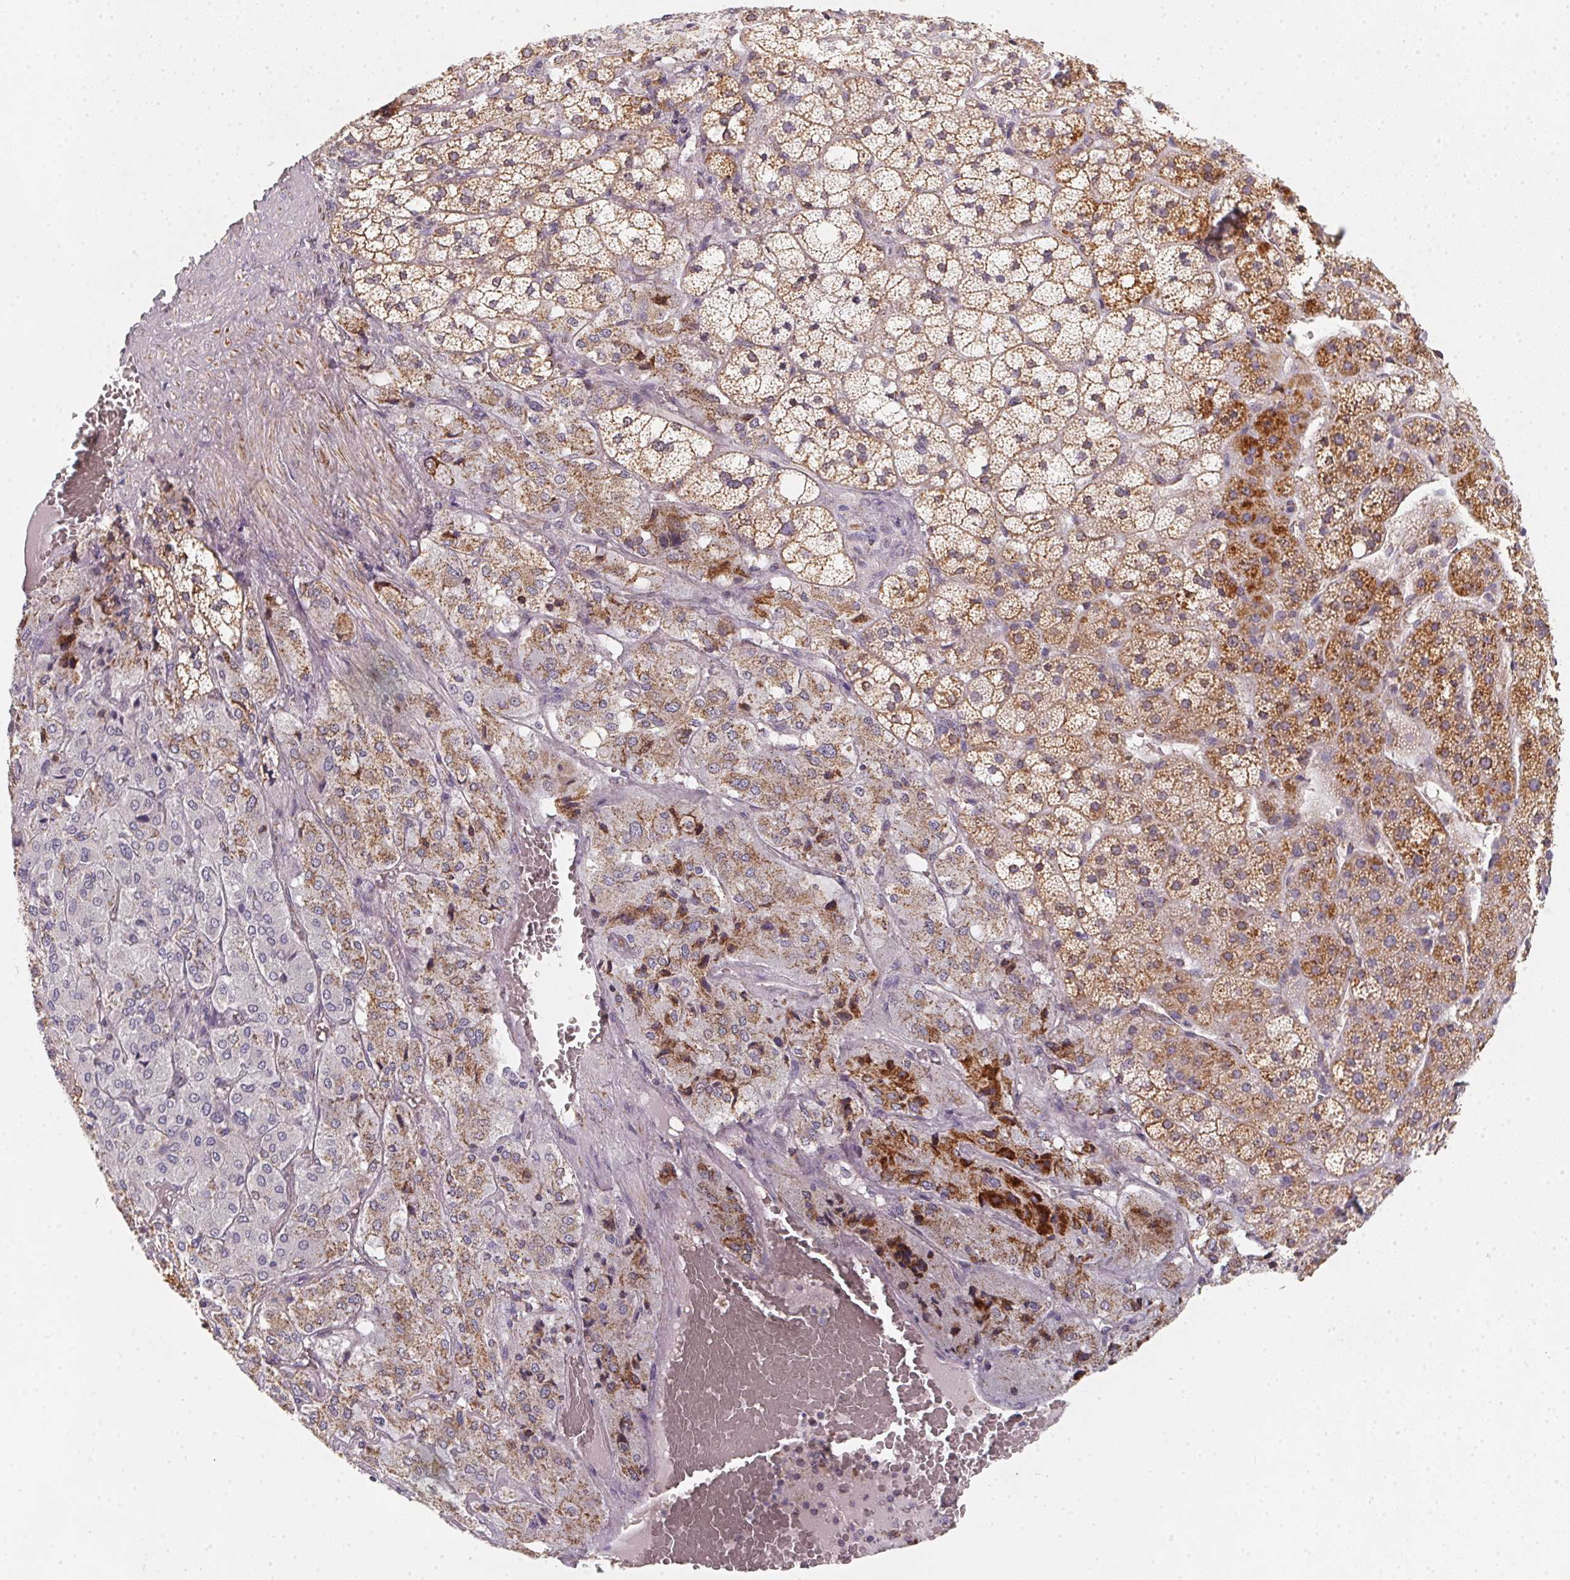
{"staining": {"intensity": "strong", "quantity": "25%-75%", "location": "cytoplasmic/membranous"}, "tissue": "adrenal gland", "cell_type": "Glandular cells", "image_type": "normal", "snomed": [{"axis": "morphology", "description": "Normal tissue, NOS"}, {"axis": "topography", "description": "Adrenal gland"}], "caption": "This micrograph demonstrates immunohistochemistry staining of unremarkable adrenal gland, with high strong cytoplasmic/membranous staining in about 25%-75% of glandular cells.", "gene": "NDUFS6", "patient": {"sex": "male", "age": 53}}